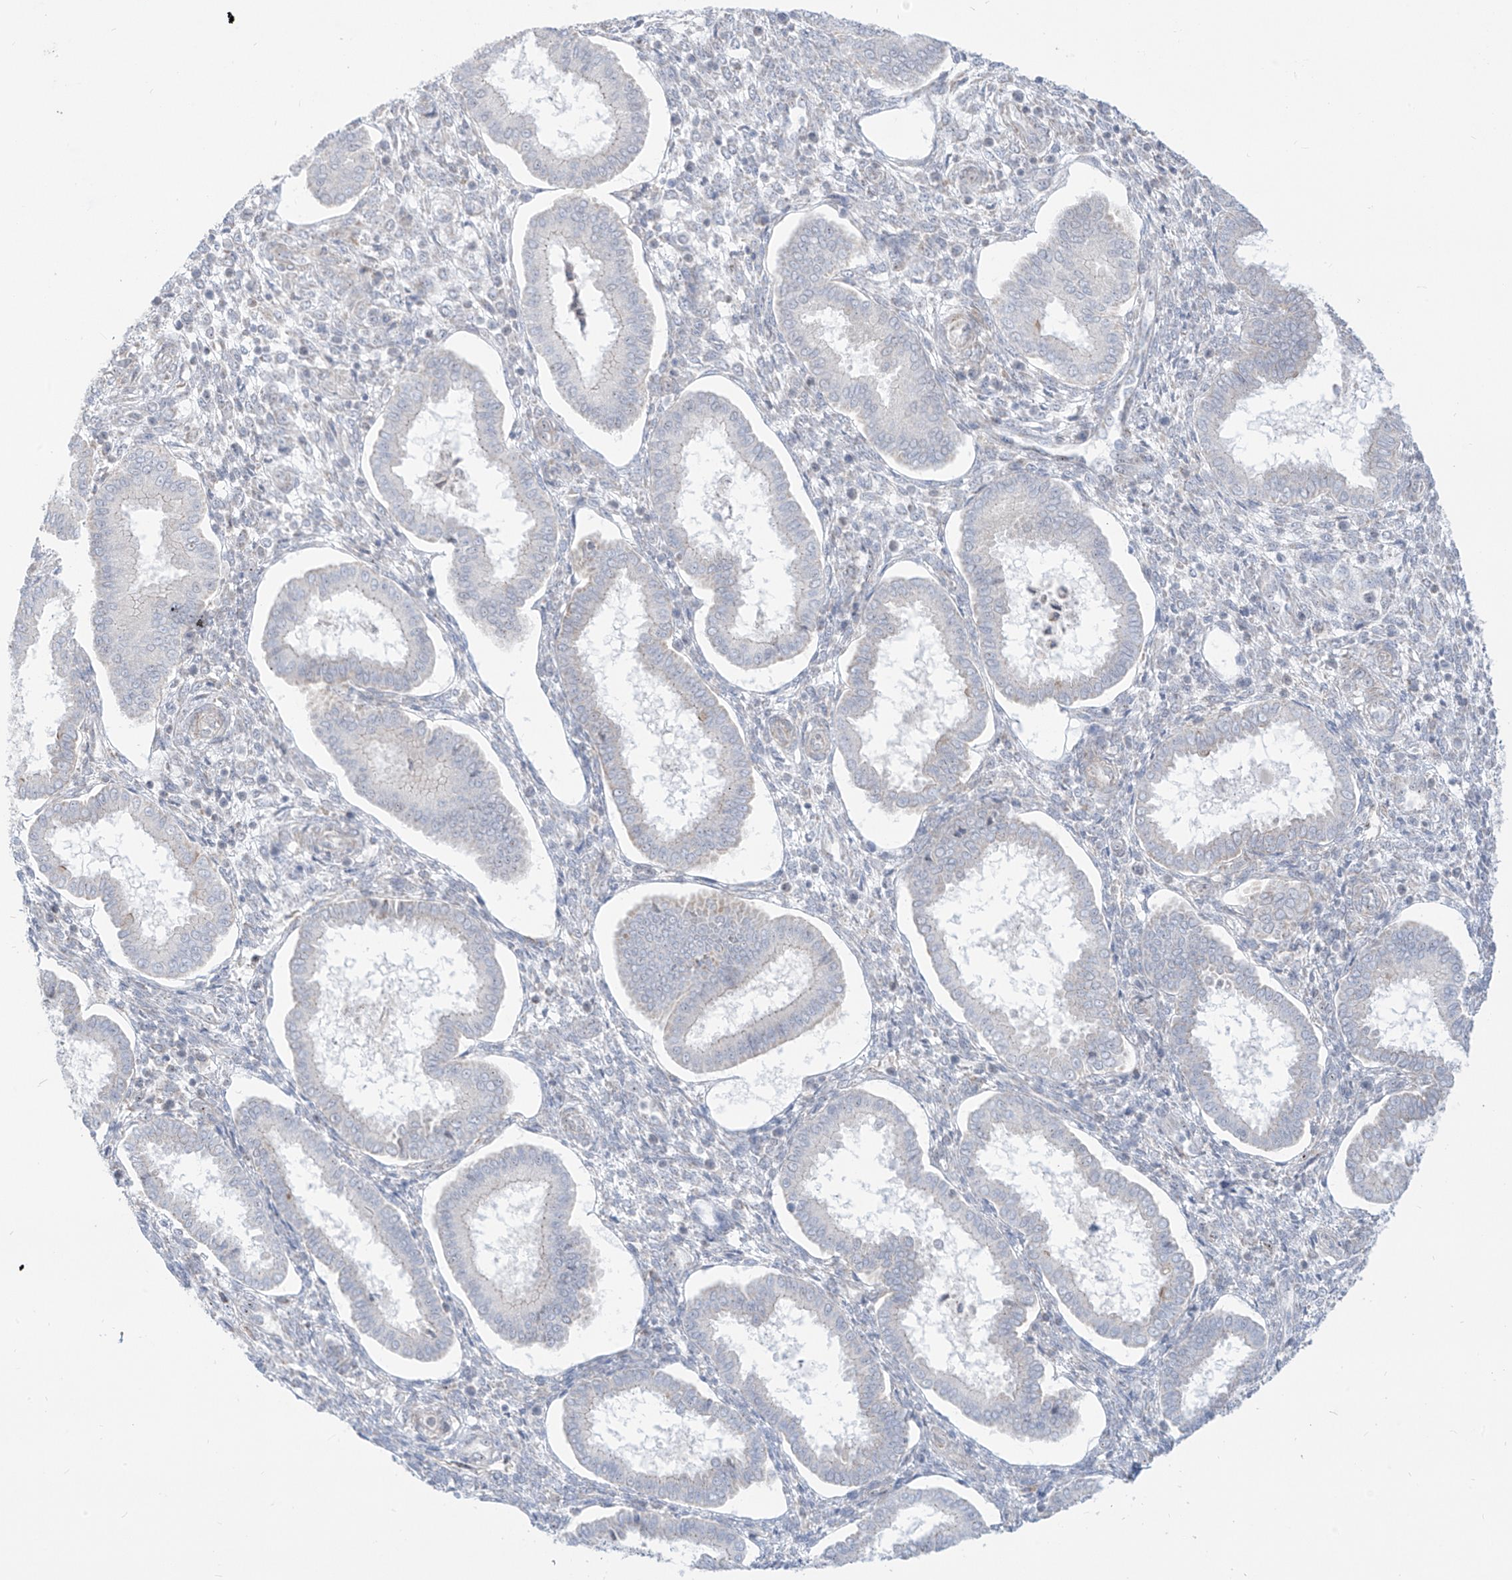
{"staining": {"intensity": "negative", "quantity": "none", "location": "none"}, "tissue": "endometrium", "cell_type": "Cells in endometrial stroma", "image_type": "normal", "snomed": [{"axis": "morphology", "description": "Normal tissue, NOS"}, {"axis": "topography", "description": "Endometrium"}], "caption": "Immunohistochemistry histopathology image of unremarkable endometrium: human endometrium stained with DAB (3,3'-diaminobenzidine) reveals no significant protein positivity in cells in endometrial stroma.", "gene": "ARHGEF40", "patient": {"sex": "female", "age": 24}}